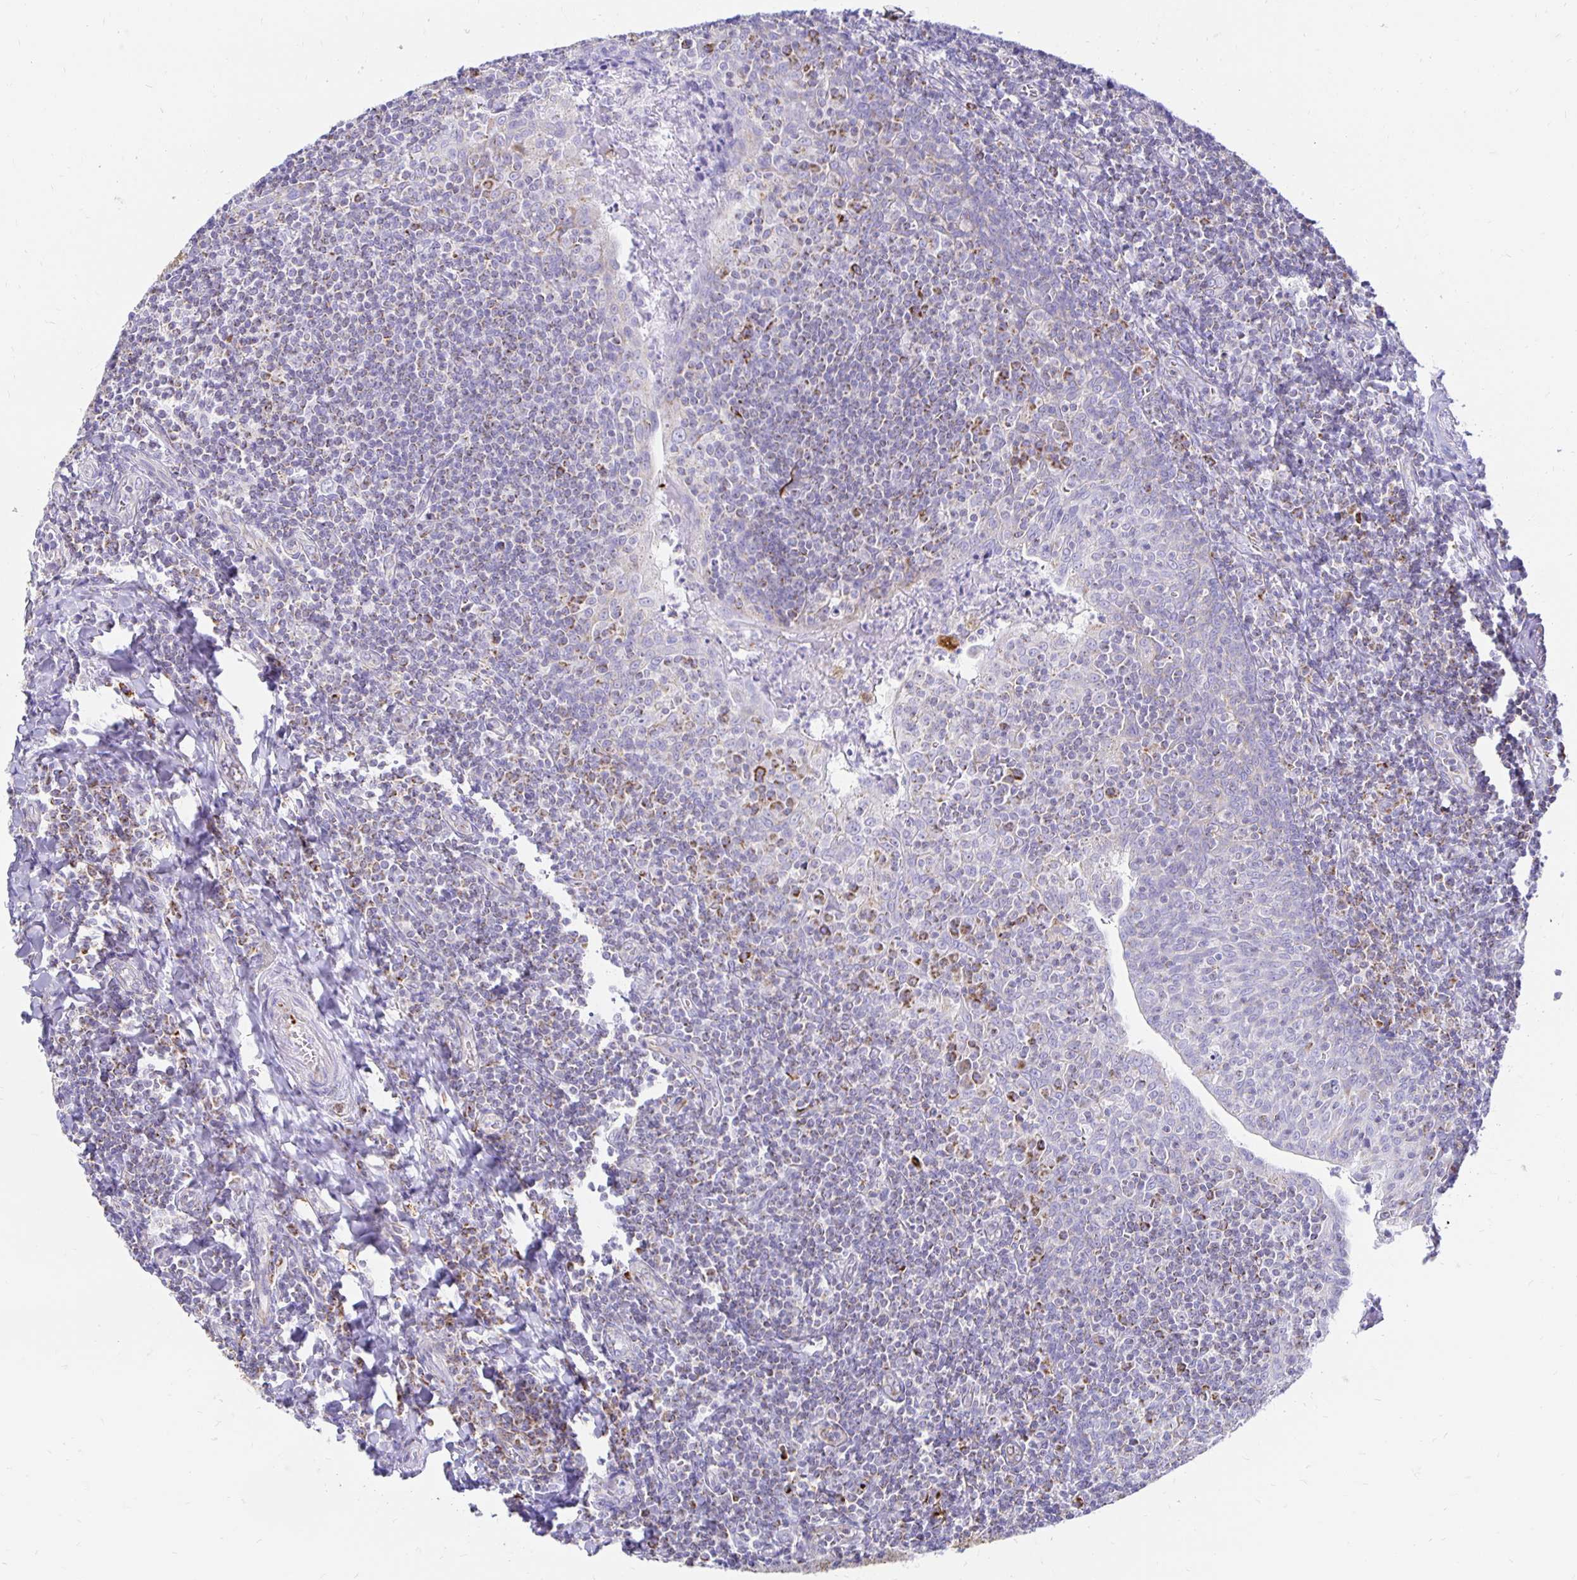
{"staining": {"intensity": "strong", "quantity": "<25%", "location": "cytoplasmic/membranous"}, "tissue": "tonsil", "cell_type": "Non-germinal center cells", "image_type": "normal", "snomed": [{"axis": "morphology", "description": "Normal tissue, NOS"}, {"axis": "morphology", "description": "Inflammation, NOS"}, {"axis": "topography", "description": "Tonsil"}], "caption": "Protein staining exhibits strong cytoplasmic/membranous staining in approximately <25% of non-germinal center cells in unremarkable tonsil. (Stains: DAB in brown, nuclei in blue, Microscopy: brightfield microscopy at high magnification).", "gene": "PLAAT2", "patient": {"sex": "female", "age": 31}}